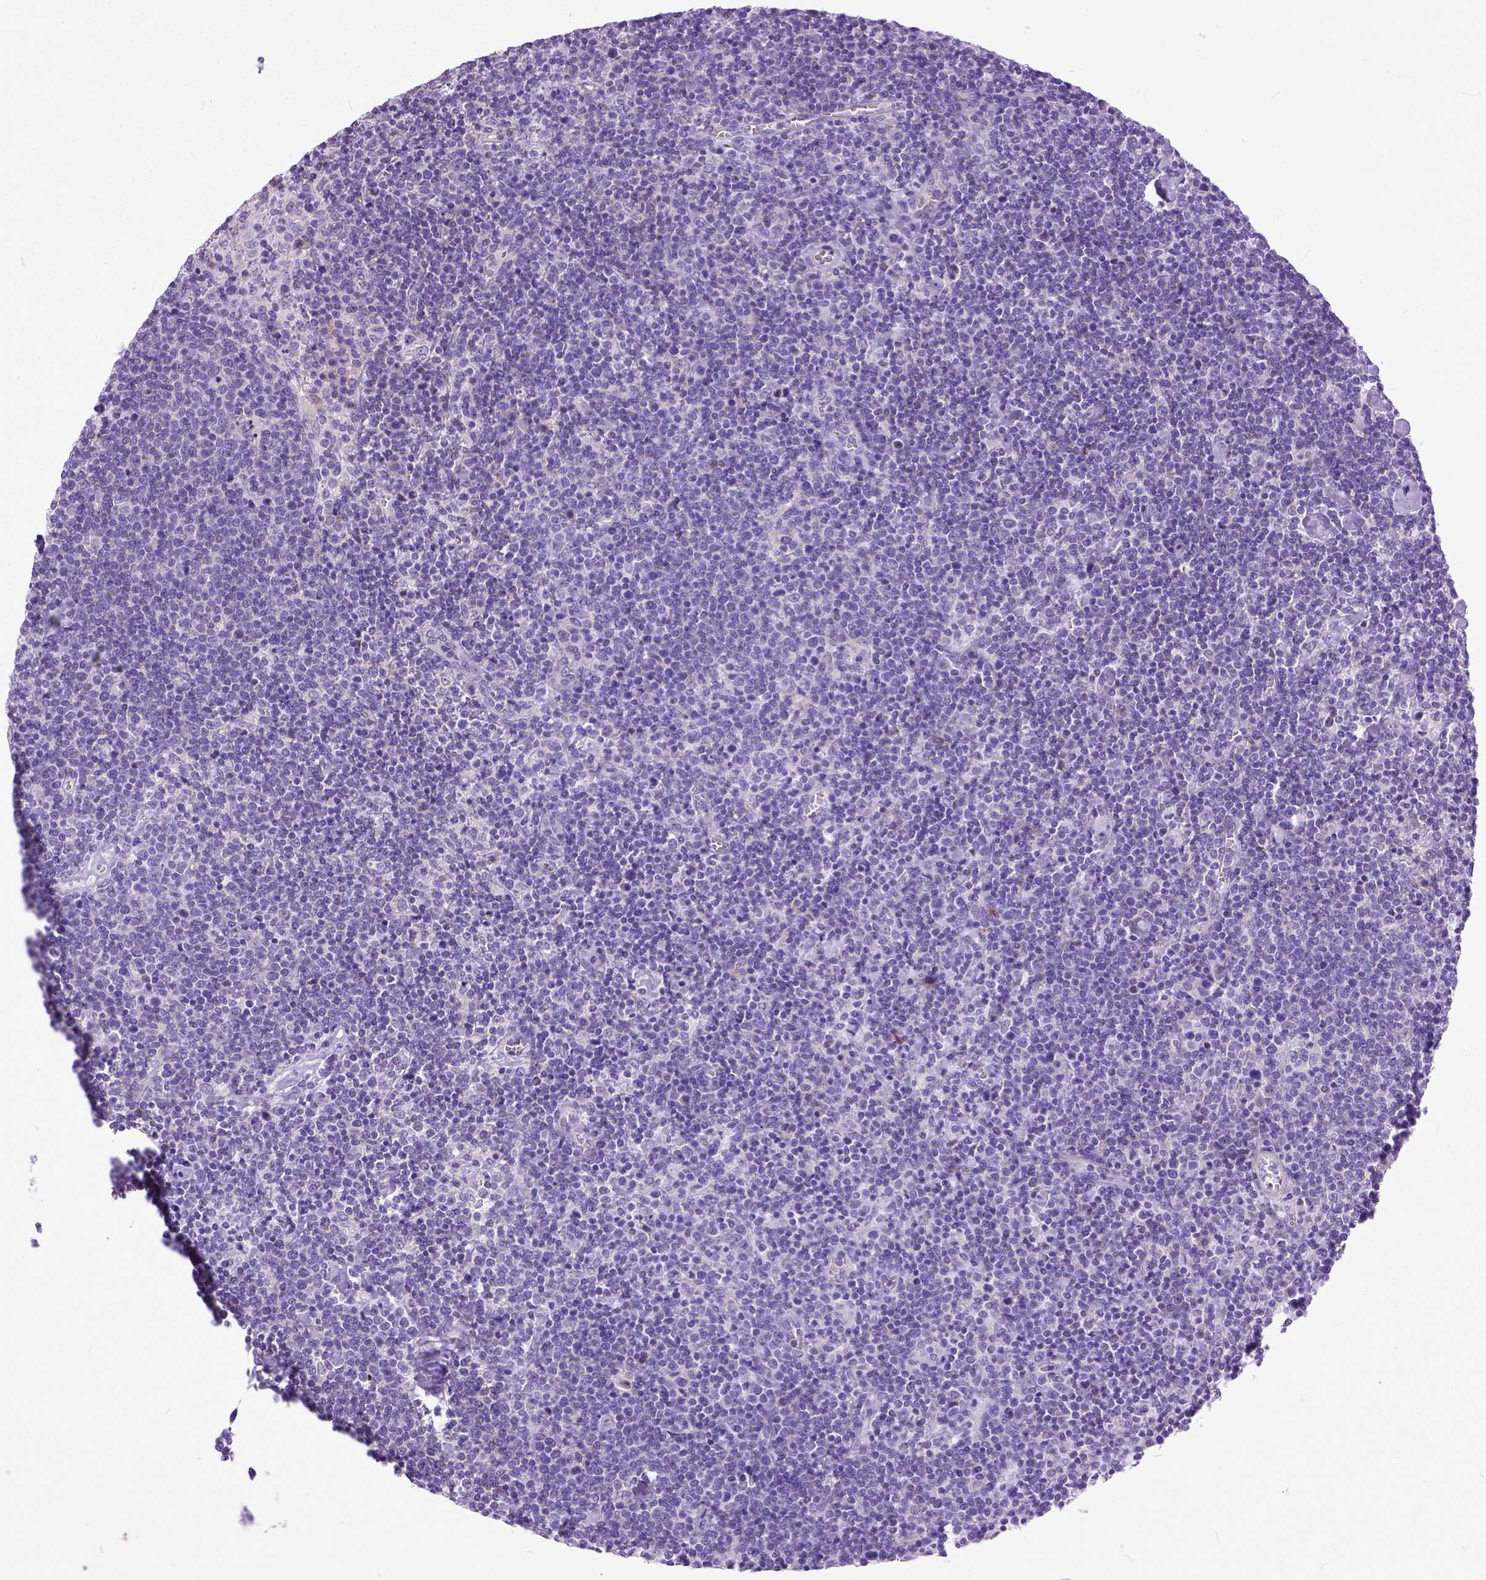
{"staining": {"intensity": "negative", "quantity": "none", "location": "none"}, "tissue": "lymphoma", "cell_type": "Tumor cells", "image_type": "cancer", "snomed": [{"axis": "morphology", "description": "Malignant lymphoma, non-Hodgkin's type, High grade"}, {"axis": "topography", "description": "Lymph node"}], "caption": "High power microscopy micrograph of an immunohistochemistry photomicrograph of lymphoma, revealing no significant expression in tumor cells.", "gene": "PLK5", "patient": {"sex": "male", "age": 61}}